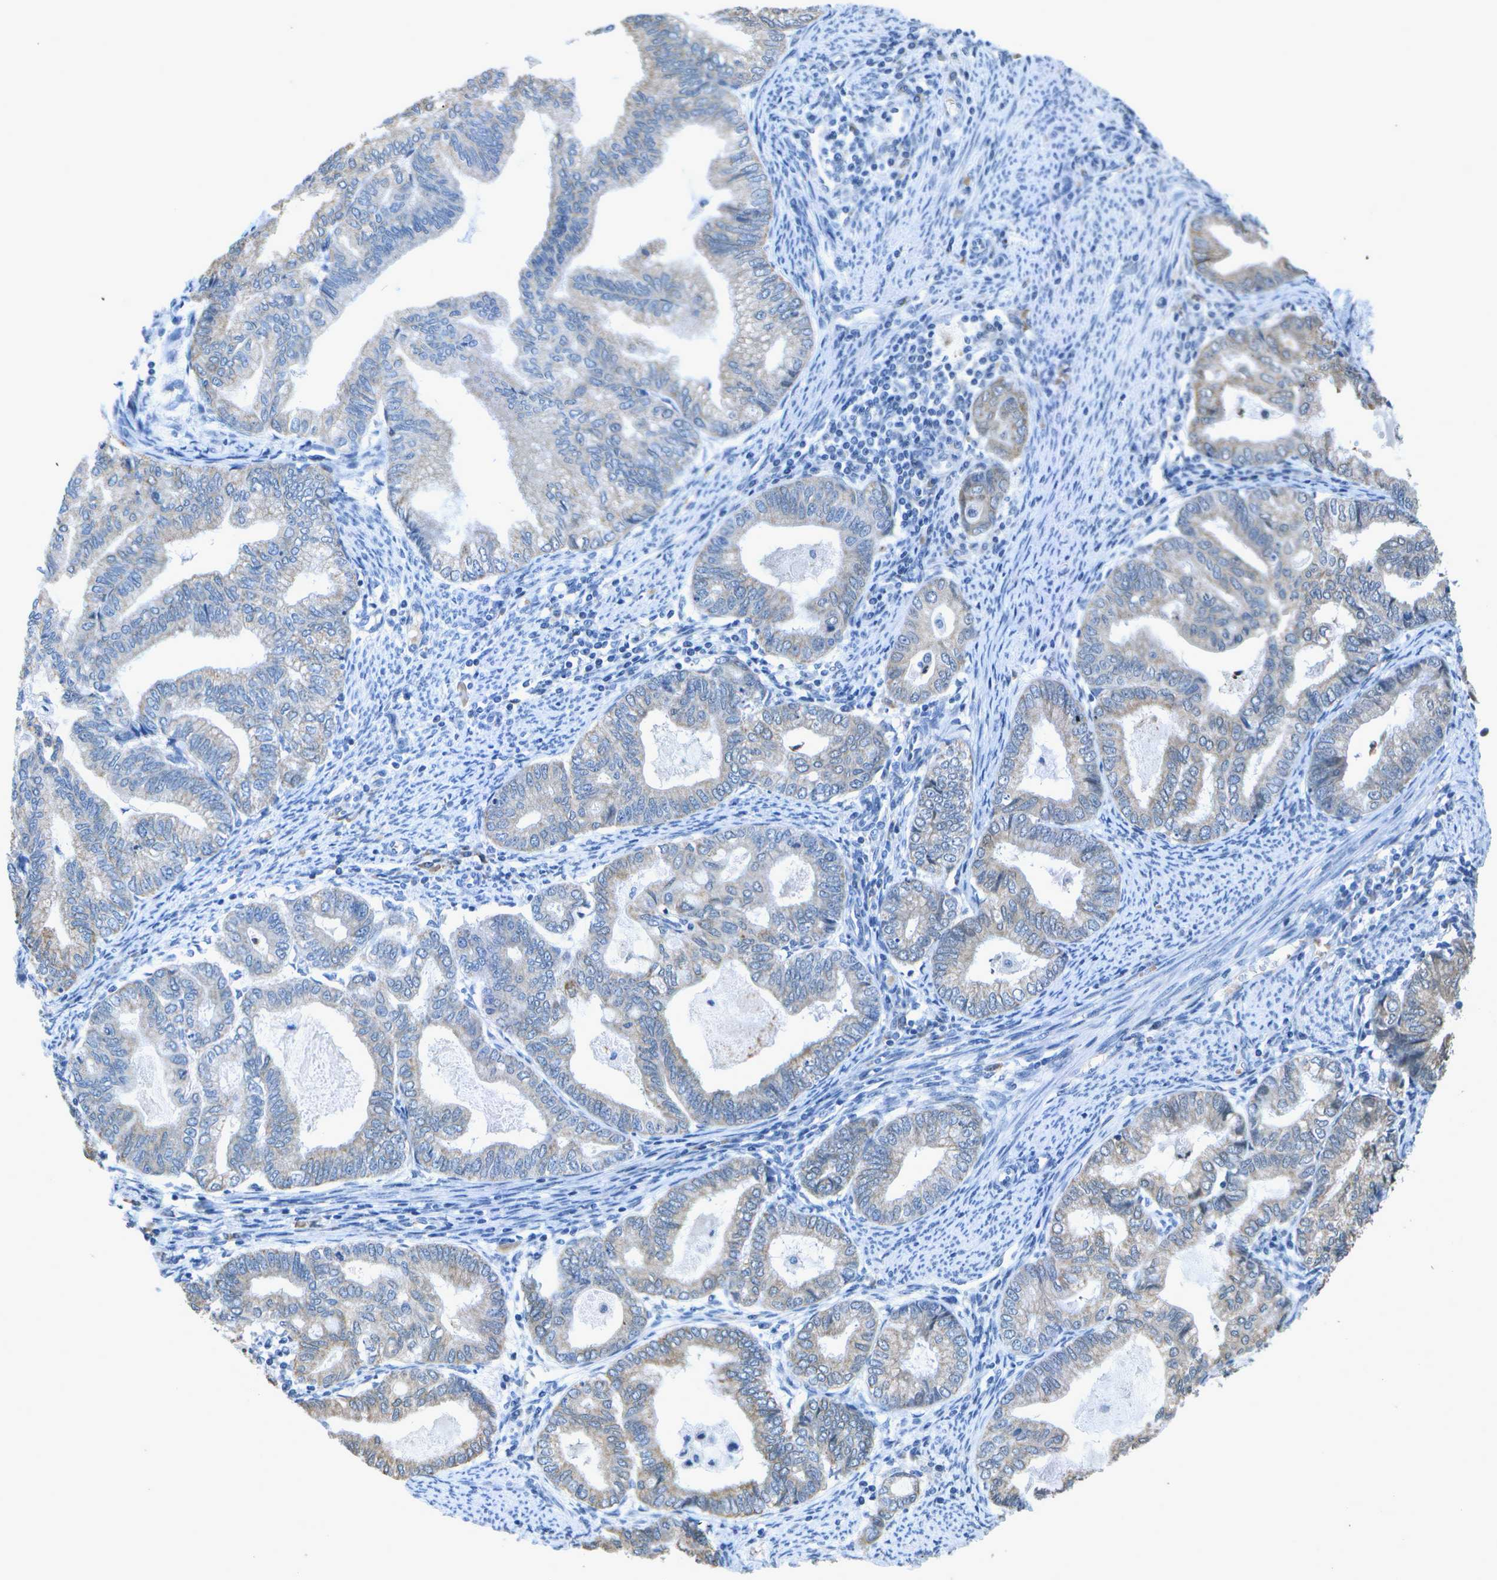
{"staining": {"intensity": "weak", "quantity": "<25%", "location": "cytoplasmic/membranous"}, "tissue": "endometrial cancer", "cell_type": "Tumor cells", "image_type": "cancer", "snomed": [{"axis": "morphology", "description": "Adenocarcinoma, NOS"}, {"axis": "topography", "description": "Endometrium"}], "caption": "Tumor cells show no significant protein expression in adenocarcinoma (endometrial).", "gene": "DSE", "patient": {"sex": "female", "age": 79}}